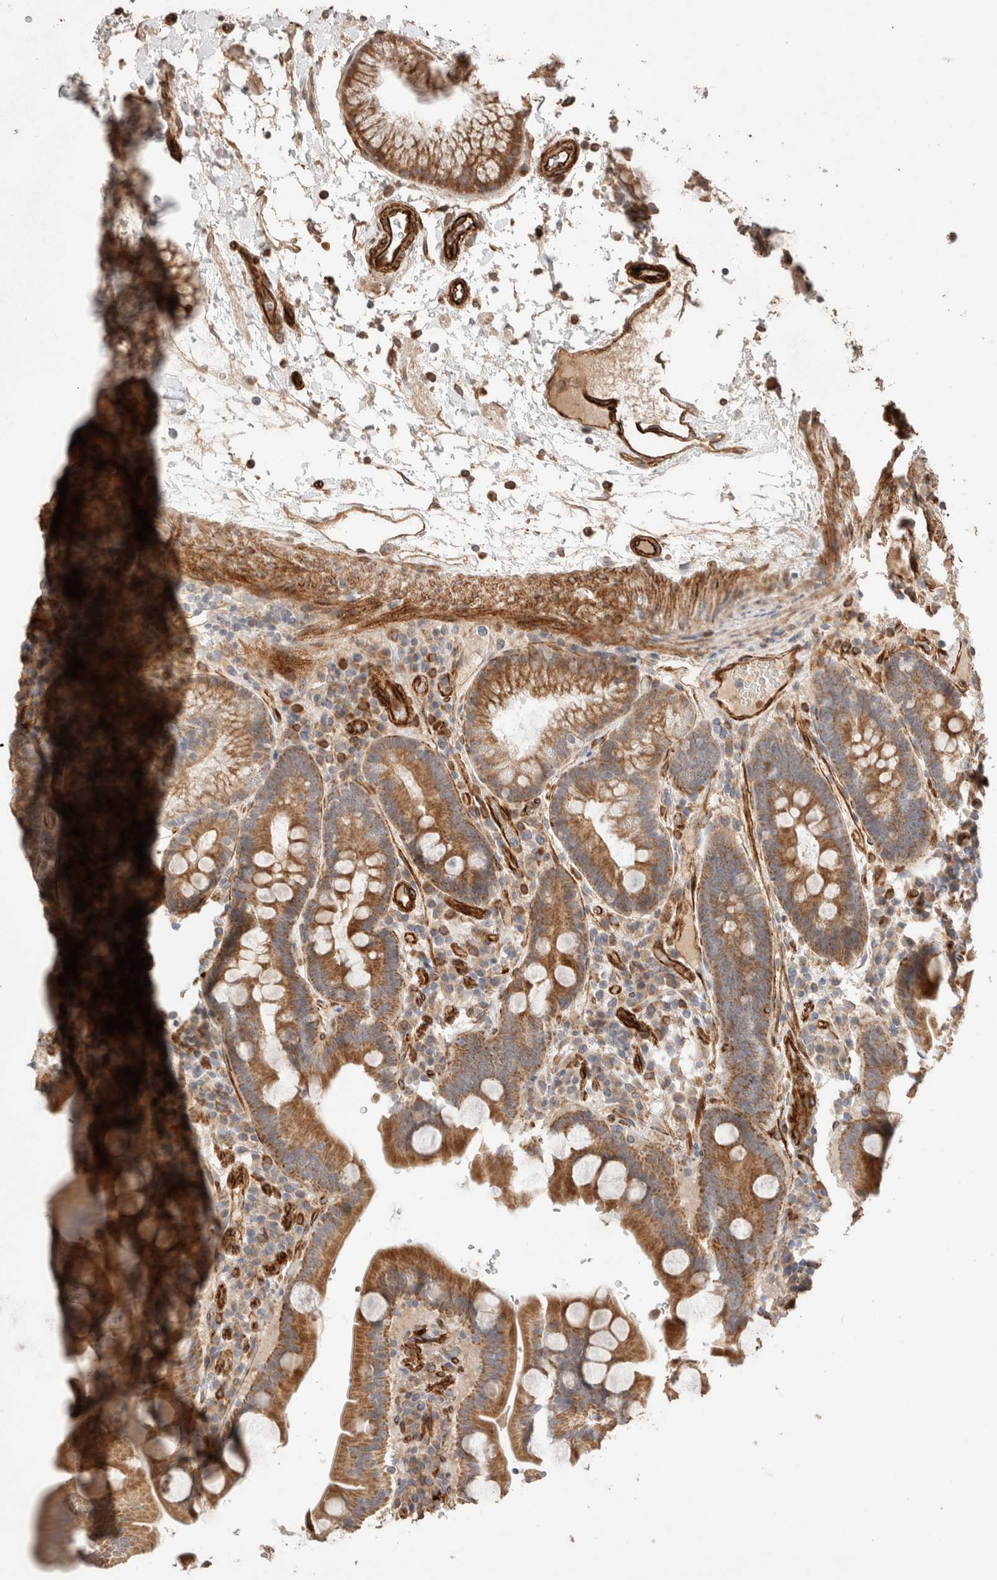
{"staining": {"intensity": "moderate", "quantity": ">75%", "location": "cytoplasmic/membranous"}, "tissue": "duodenum", "cell_type": "Glandular cells", "image_type": "normal", "snomed": [{"axis": "morphology", "description": "Normal tissue, NOS"}, {"axis": "topography", "description": "Duodenum"}], "caption": "The histopathology image reveals immunohistochemical staining of normal duodenum. There is moderate cytoplasmic/membranous staining is identified in approximately >75% of glandular cells. The staining is performed using DAB brown chromogen to label protein expression. The nuclei are counter-stained blue using hematoxylin.", "gene": "RAB32", "patient": {"sex": "male", "age": 54}}